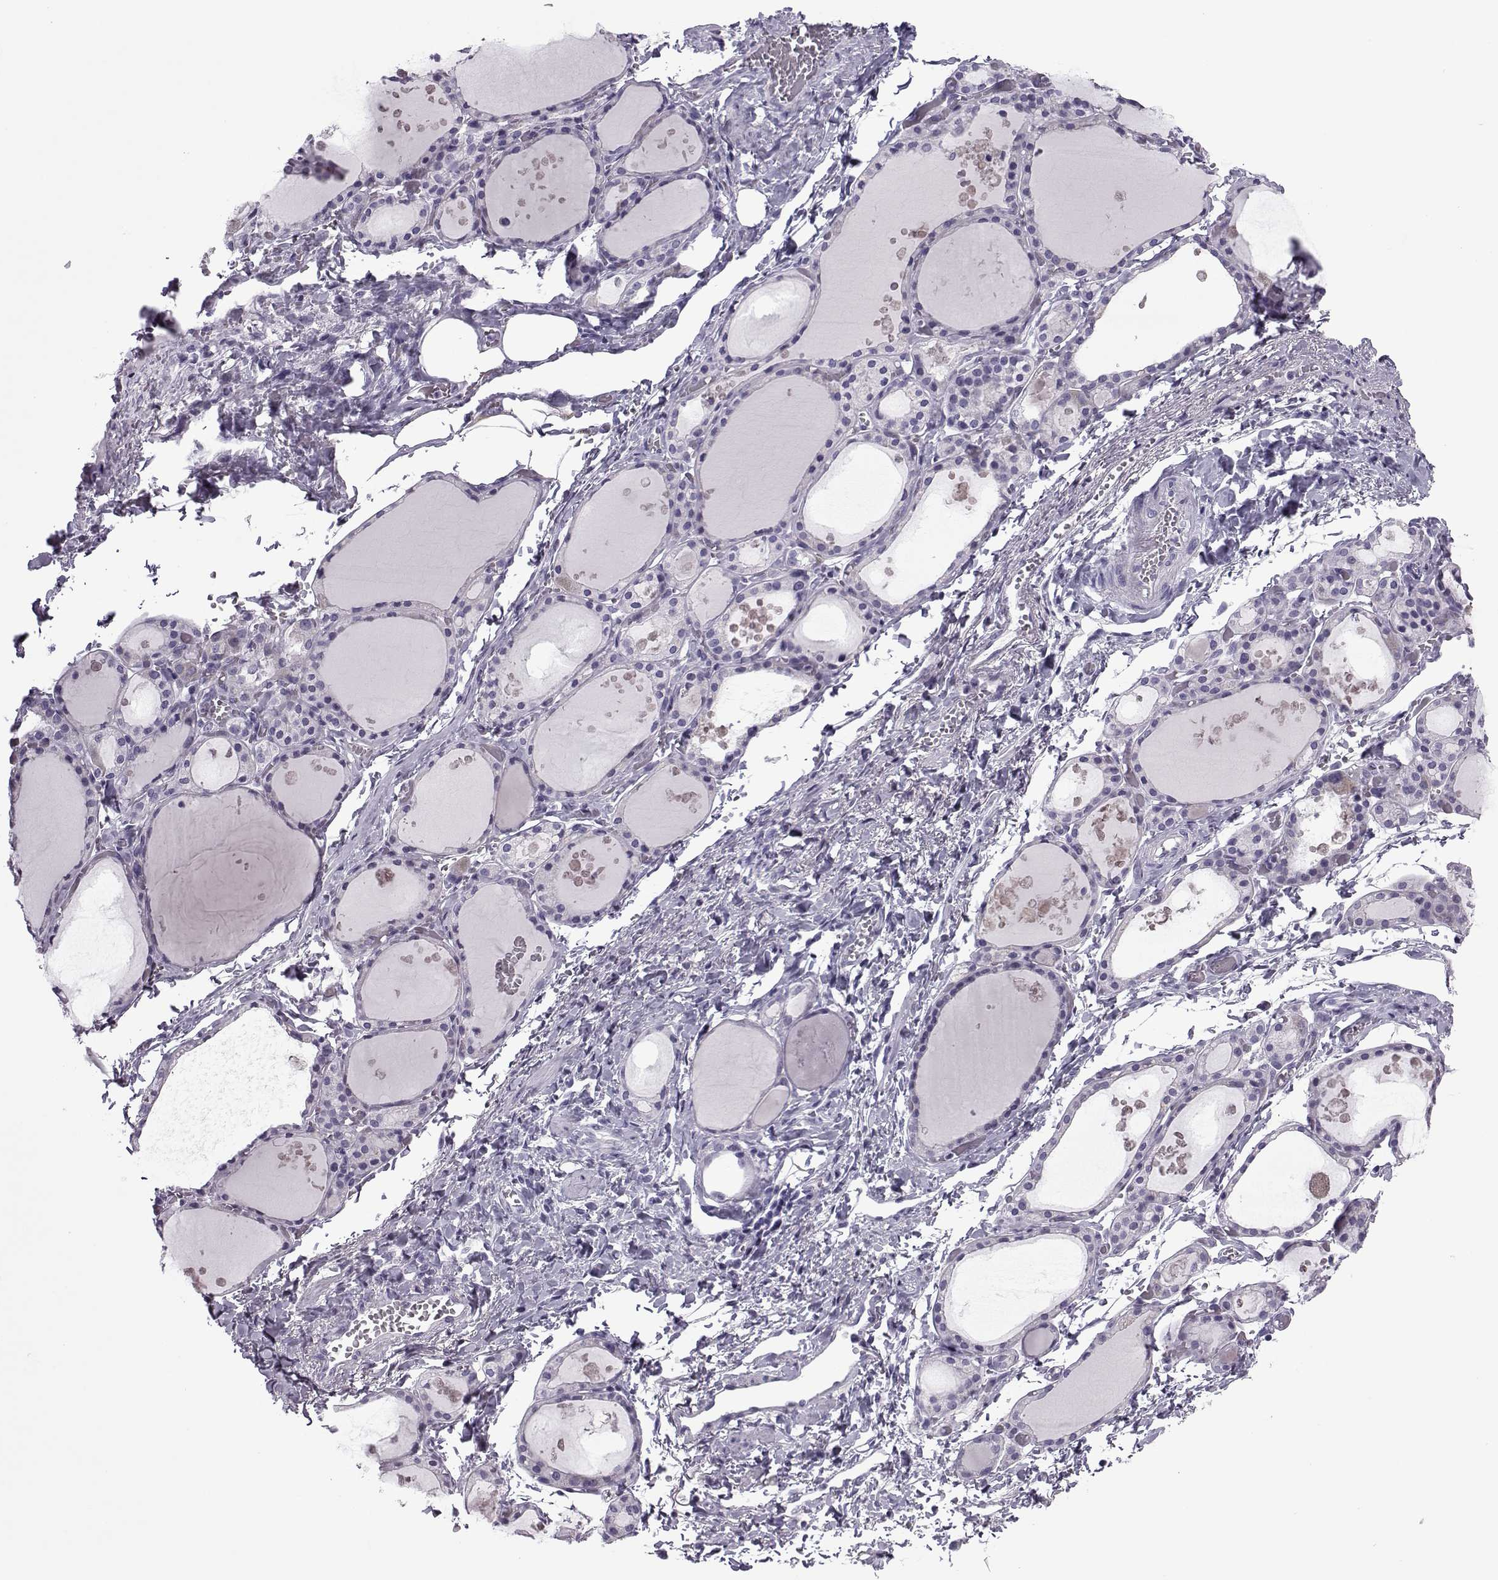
{"staining": {"intensity": "negative", "quantity": "none", "location": "none"}, "tissue": "thyroid gland", "cell_type": "Glandular cells", "image_type": "normal", "snomed": [{"axis": "morphology", "description": "Normal tissue, NOS"}, {"axis": "topography", "description": "Thyroid gland"}], "caption": "This is an immunohistochemistry (IHC) histopathology image of benign human thyroid gland. There is no positivity in glandular cells.", "gene": "OIP5", "patient": {"sex": "male", "age": 68}}